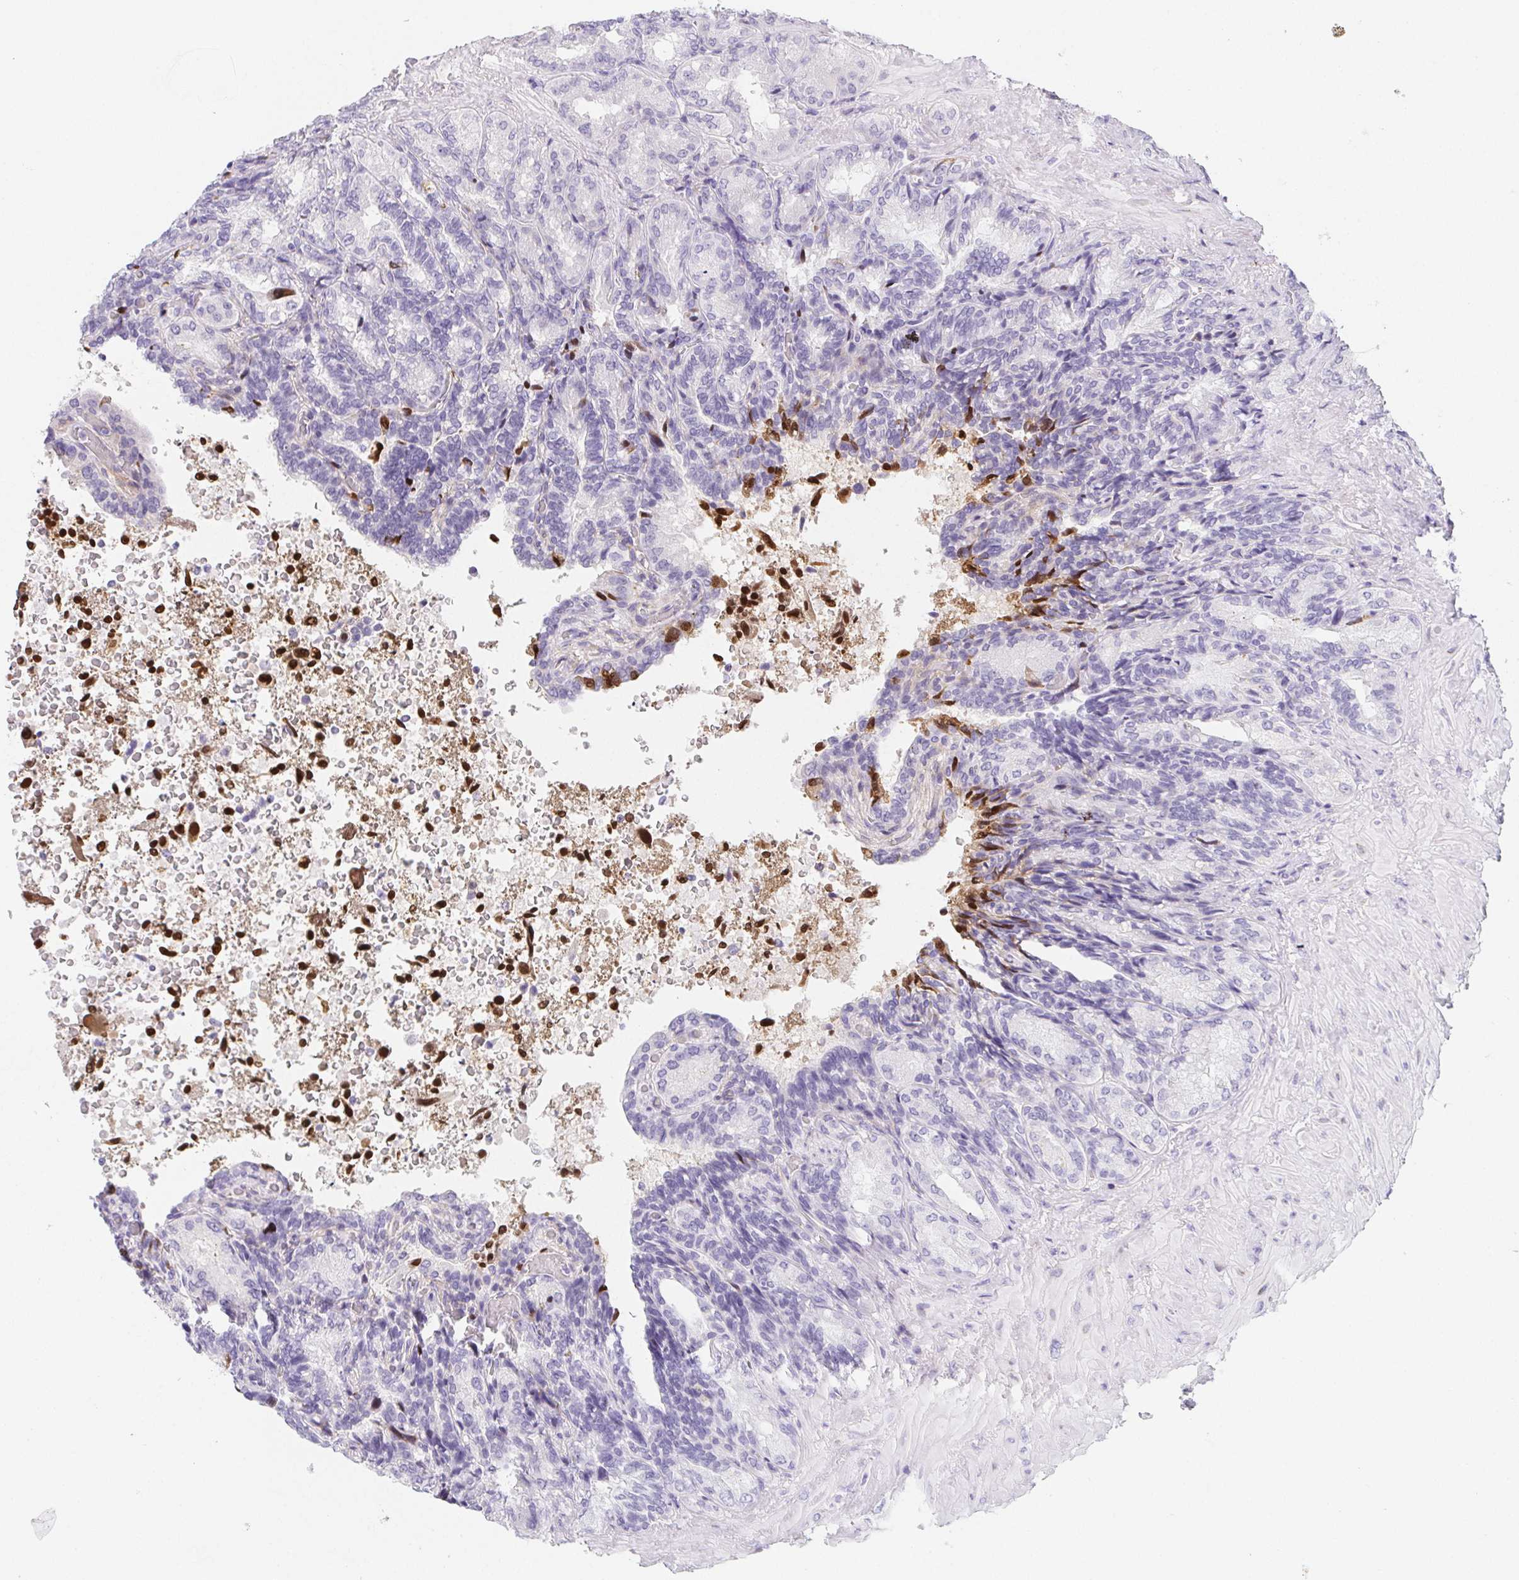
{"staining": {"intensity": "negative", "quantity": "none", "location": "none"}, "tissue": "seminal vesicle", "cell_type": "Glandular cells", "image_type": "normal", "snomed": [{"axis": "morphology", "description": "Normal tissue, NOS"}, {"axis": "topography", "description": "Seminal veicle"}], "caption": "Immunohistochemical staining of benign human seminal vesicle displays no significant staining in glandular cells. (DAB (3,3'-diaminobenzidine) immunohistochemistry with hematoxylin counter stain).", "gene": "ITIH2", "patient": {"sex": "male", "age": 68}}